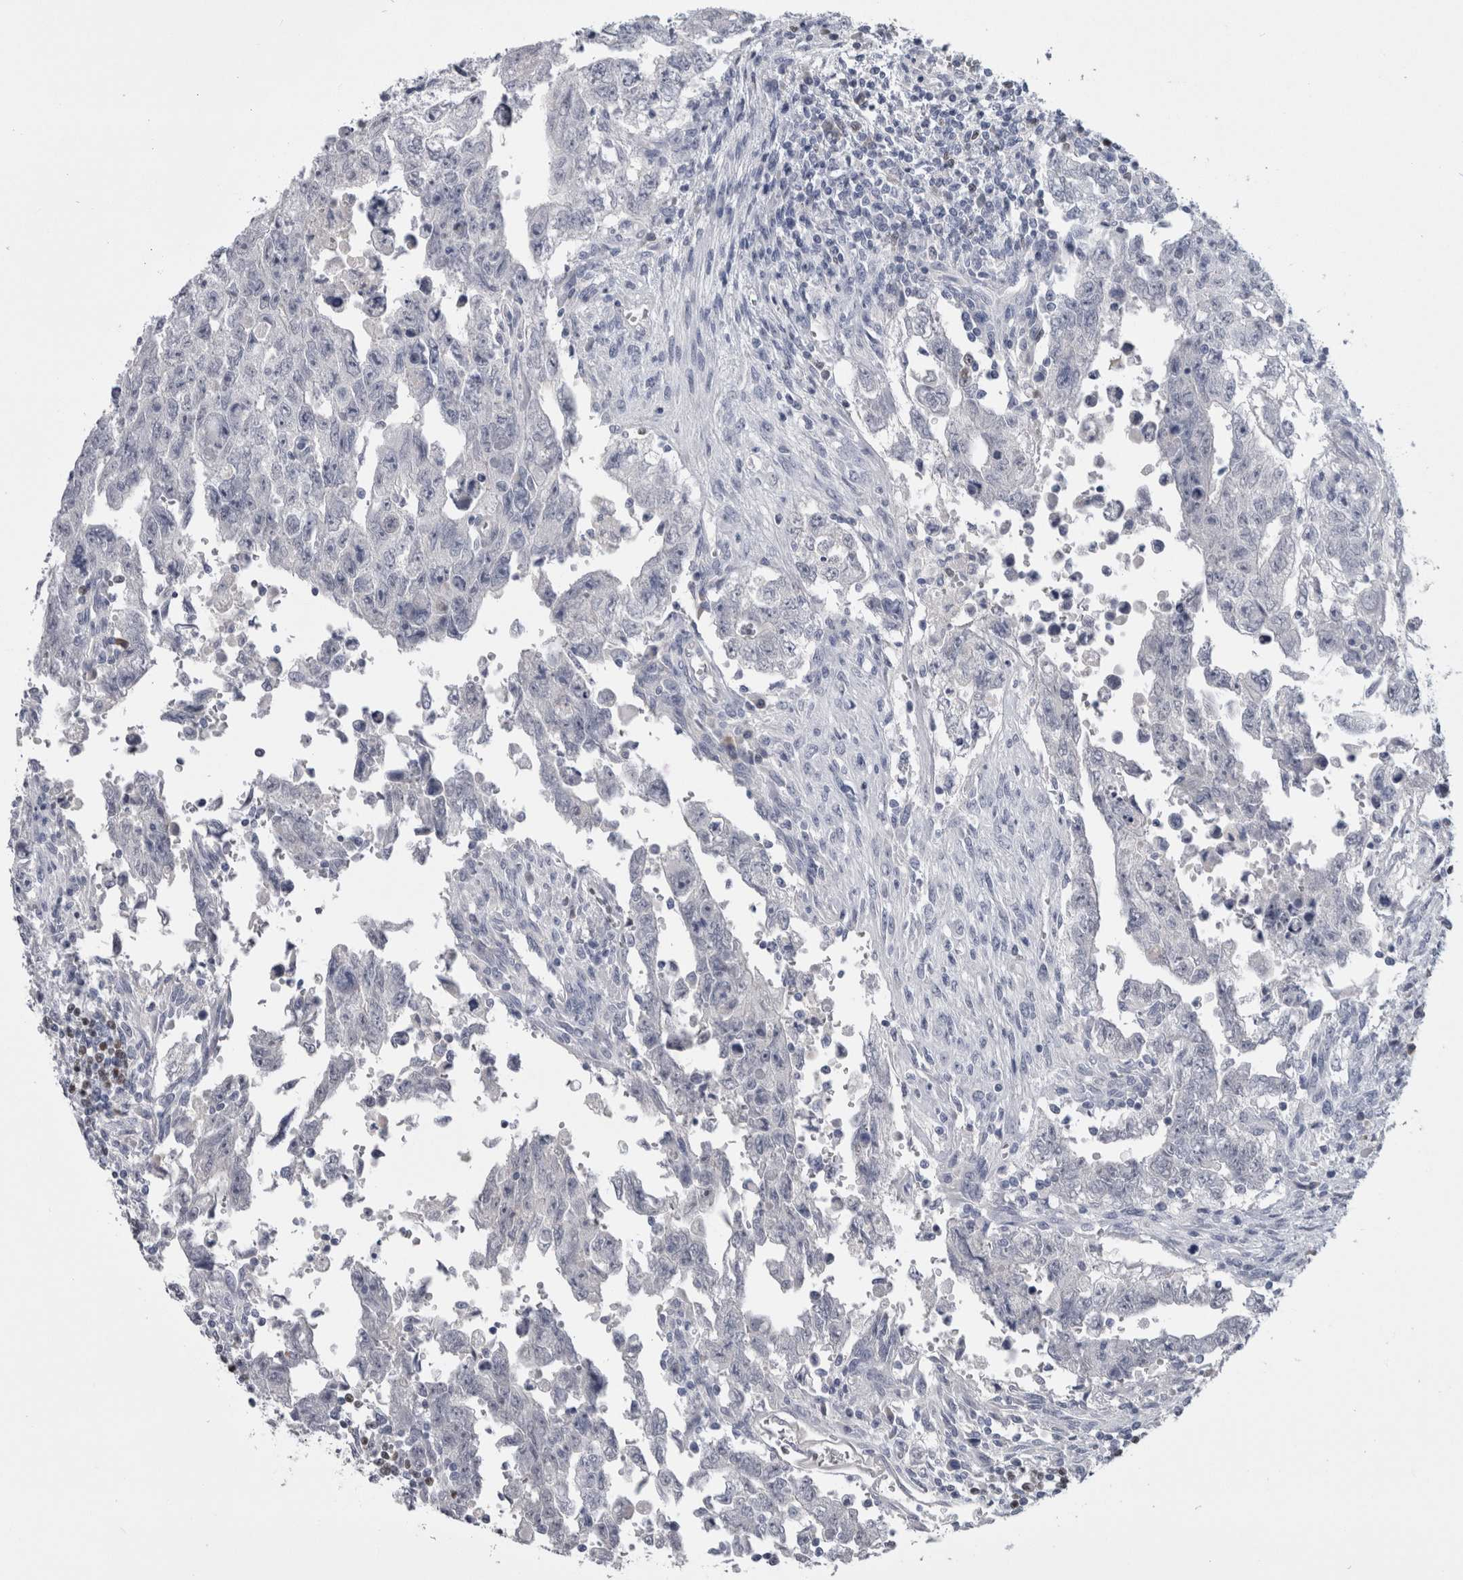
{"staining": {"intensity": "negative", "quantity": "none", "location": "none"}, "tissue": "testis cancer", "cell_type": "Tumor cells", "image_type": "cancer", "snomed": [{"axis": "morphology", "description": "Carcinoma, Embryonal, NOS"}, {"axis": "topography", "description": "Testis"}], "caption": "IHC of testis cancer (embryonal carcinoma) reveals no staining in tumor cells.", "gene": "PAX5", "patient": {"sex": "male", "age": 28}}